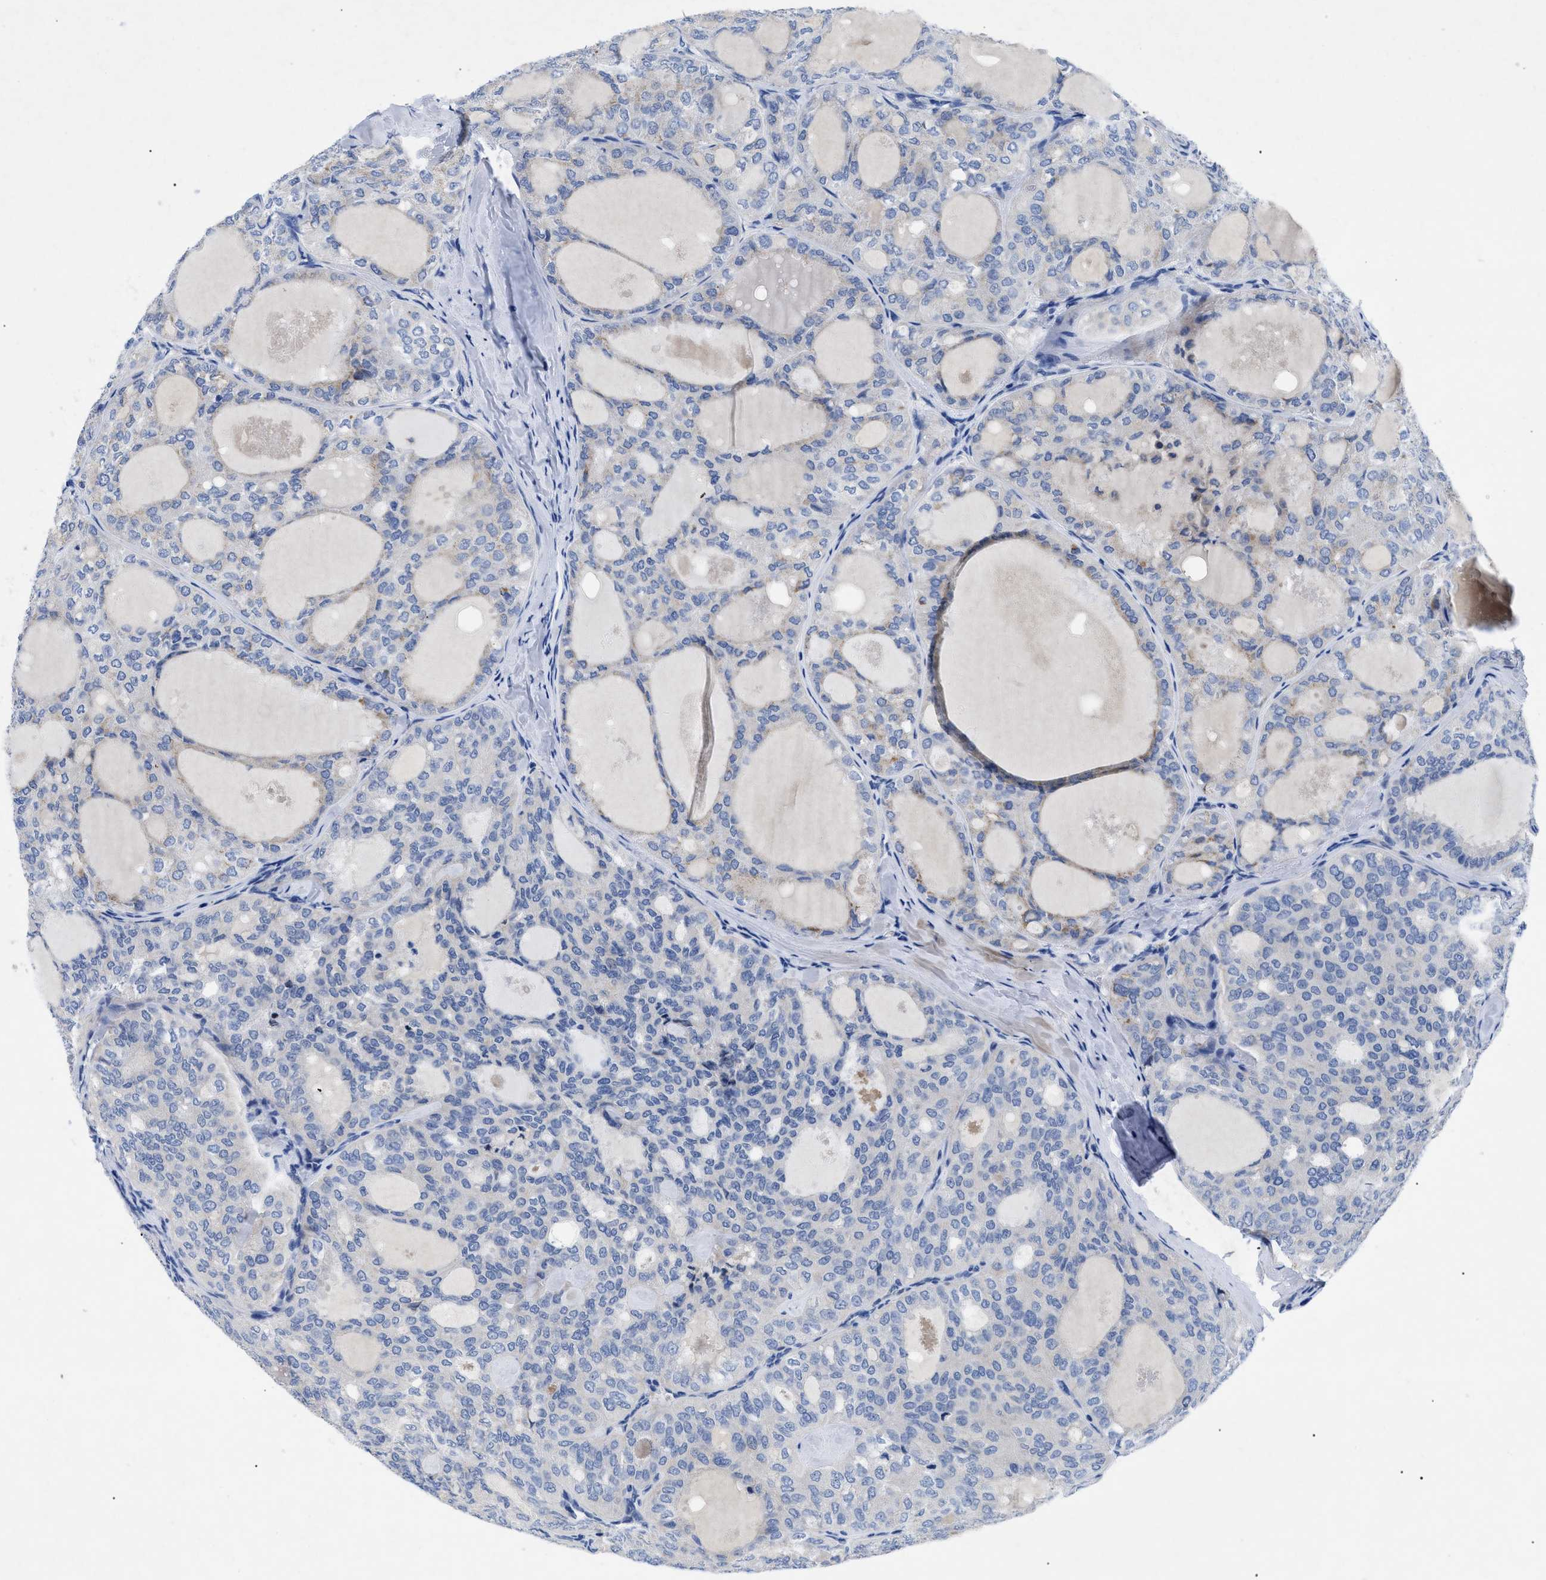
{"staining": {"intensity": "negative", "quantity": "none", "location": "none"}, "tissue": "thyroid cancer", "cell_type": "Tumor cells", "image_type": "cancer", "snomed": [{"axis": "morphology", "description": "Follicular adenoma carcinoma, NOS"}, {"axis": "topography", "description": "Thyroid gland"}], "caption": "High magnification brightfield microscopy of thyroid follicular adenoma carcinoma stained with DAB (brown) and counterstained with hematoxylin (blue): tumor cells show no significant staining. (DAB immunohistochemistry, high magnification).", "gene": "TMEM68", "patient": {"sex": "male", "age": 75}}